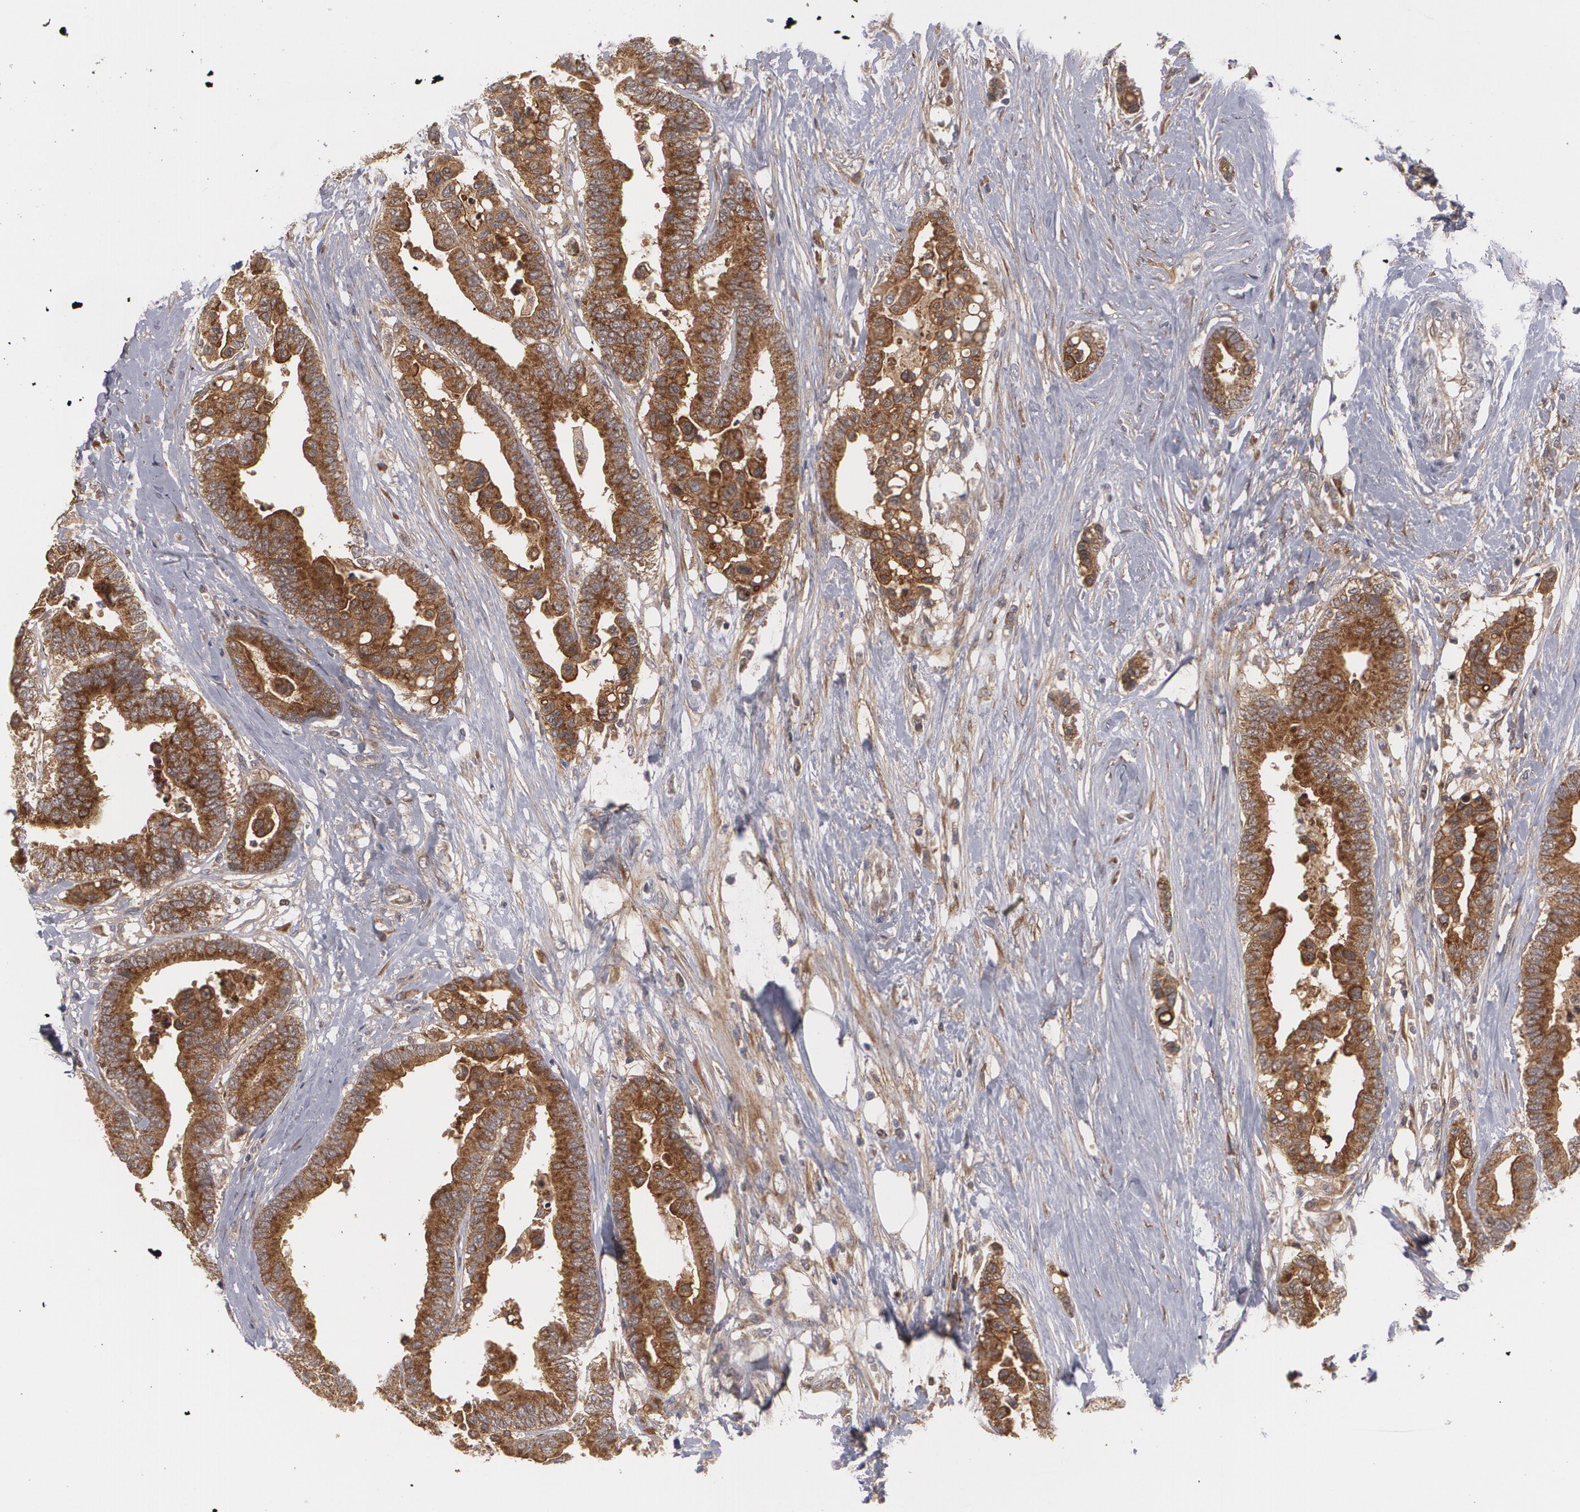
{"staining": {"intensity": "moderate", "quantity": ">75%", "location": "cytoplasmic/membranous"}, "tissue": "colorectal cancer", "cell_type": "Tumor cells", "image_type": "cancer", "snomed": [{"axis": "morphology", "description": "Adenocarcinoma, NOS"}, {"axis": "topography", "description": "Colon"}], "caption": "Protein expression analysis of human adenocarcinoma (colorectal) reveals moderate cytoplasmic/membranous expression in about >75% of tumor cells. (Brightfield microscopy of DAB IHC at high magnification).", "gene": "BMP6", "patient": {"sex": "male", "age": 82}}